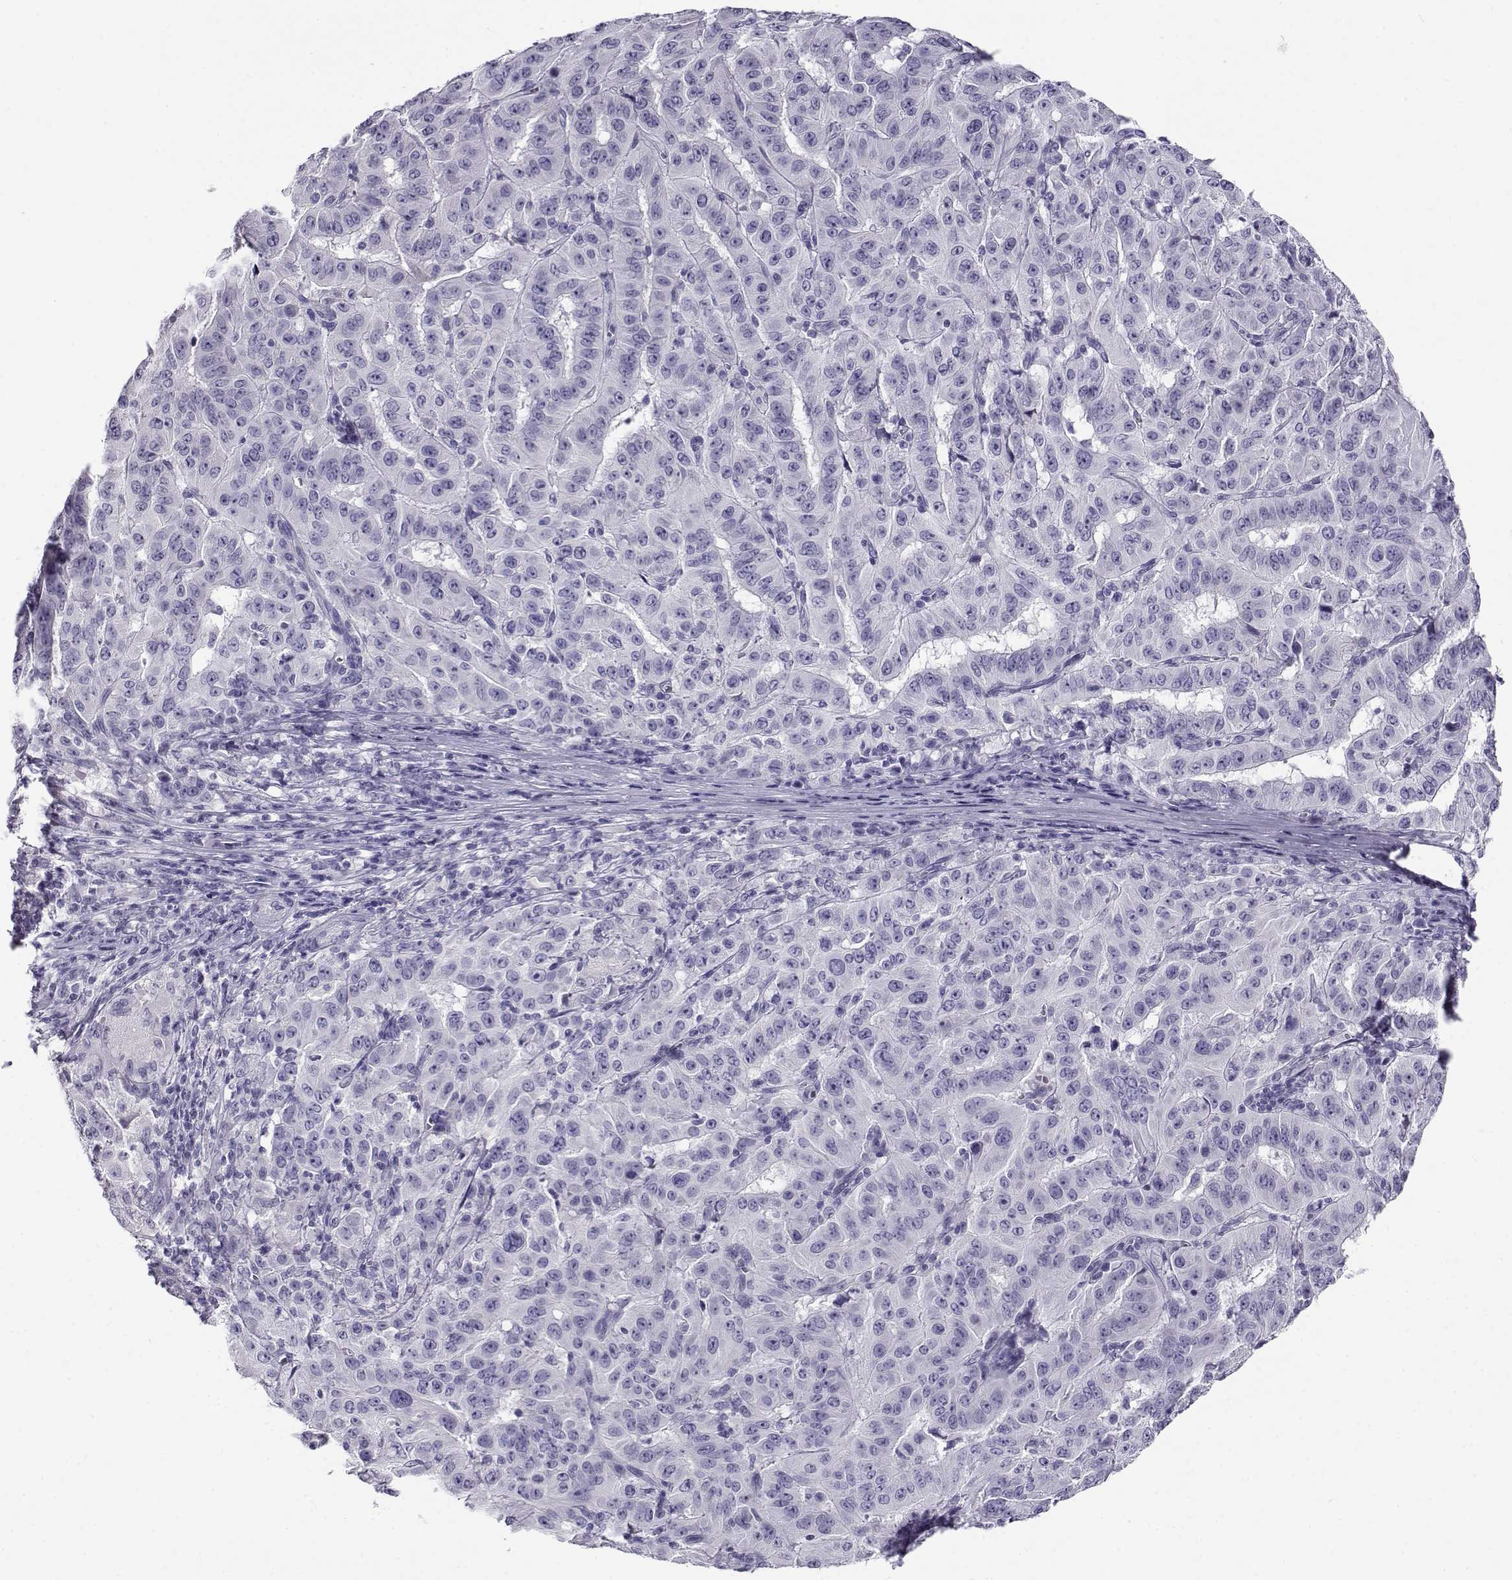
{"staining": {"intensity": "negative", "quantity": "none", "location": "none"}, "tissue": "pancreatic cancer", "cell_type": "Tumor cells", "image_type": "cancer", "snomed": [{"axis": "morphology", "description": "Adenocarcinoma, NOS"}, {"axis": "topography", "description": "Pancreas"}], "caption": "Tumor cells are negative for brown protein staining in adenocarcinoma (pancreatic).", "gene": "CABS1", "patient": {"sex": "male", "age": 63}}